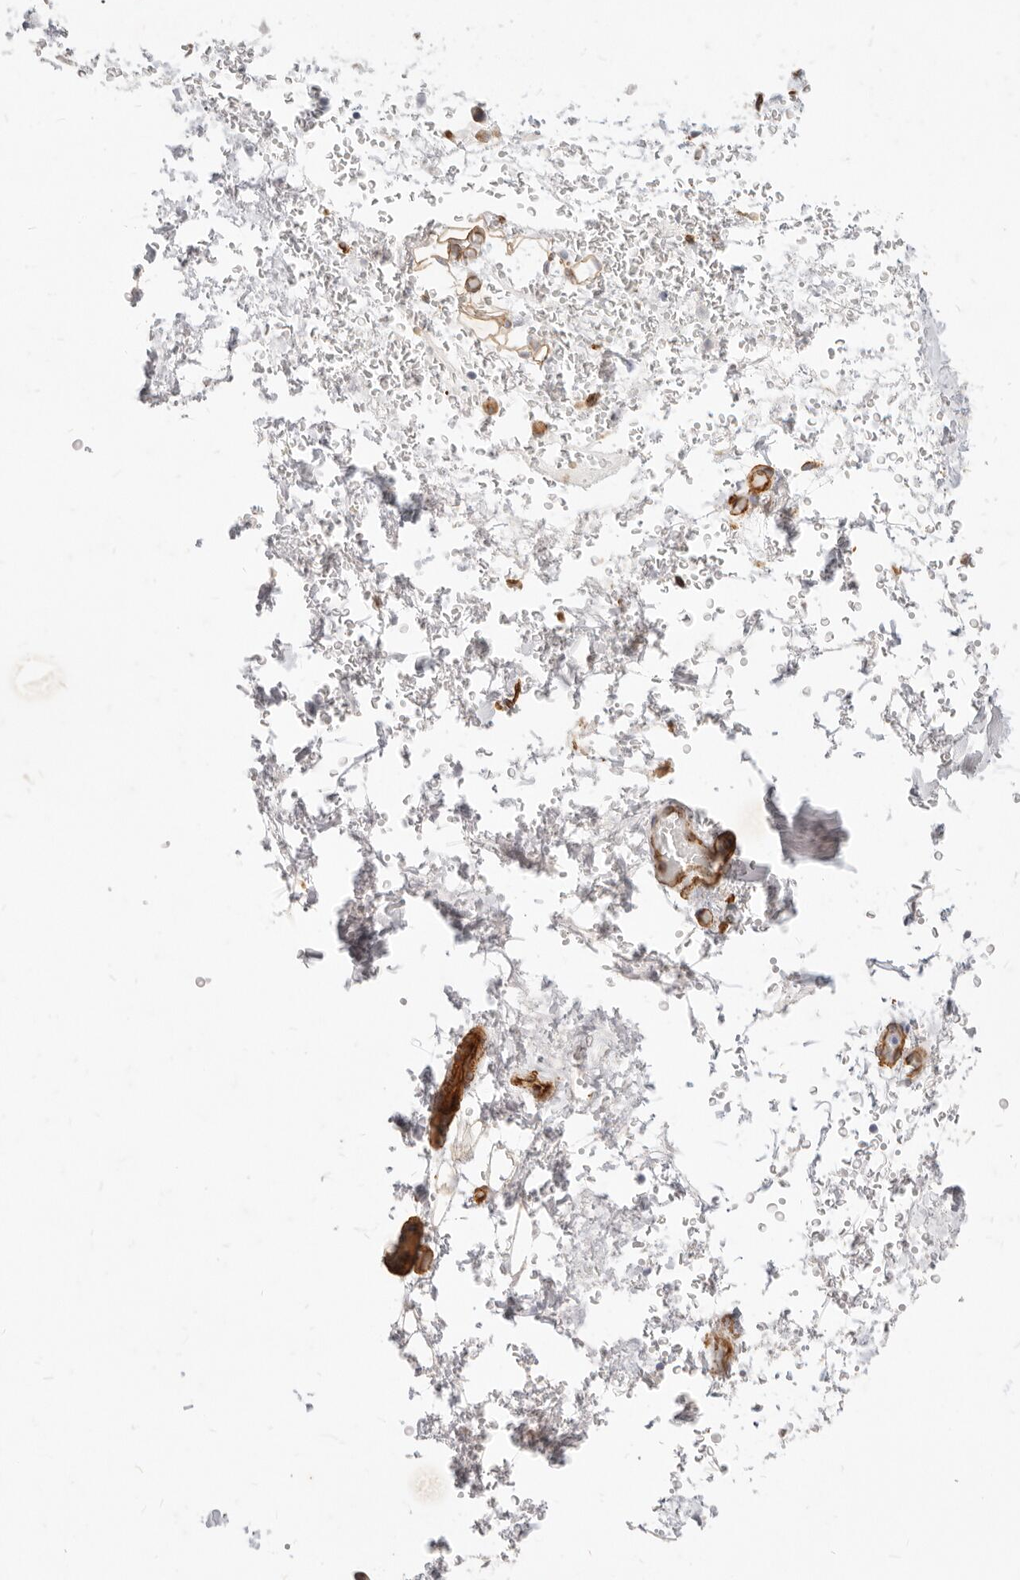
{"staining": {"intensity": "moderate", "quantity": "25%-75%", "location": "cytoplasmic/membranous"}, "tissue": "adipose tissue", "cell_type": "Adipocytes", "image_type": "normal", "snomed": [{"axis": "morphology", "description": "Normal tissue, NOS"}, {"axis": "morphology", "description": "Adenocarcinoma, NOS"}, {"axis": "topography", "description": "Esophagus"}], "caption": "IHC micrograph of unremarkable human adipose tissue stained for a protein (brown), which shows medium levels of moderate cytoplasmic/membranous expression in approximately 25%-75% of adipocytes.", "gene": "NUS1", "patient": {"sex": "male", "age": 62}}